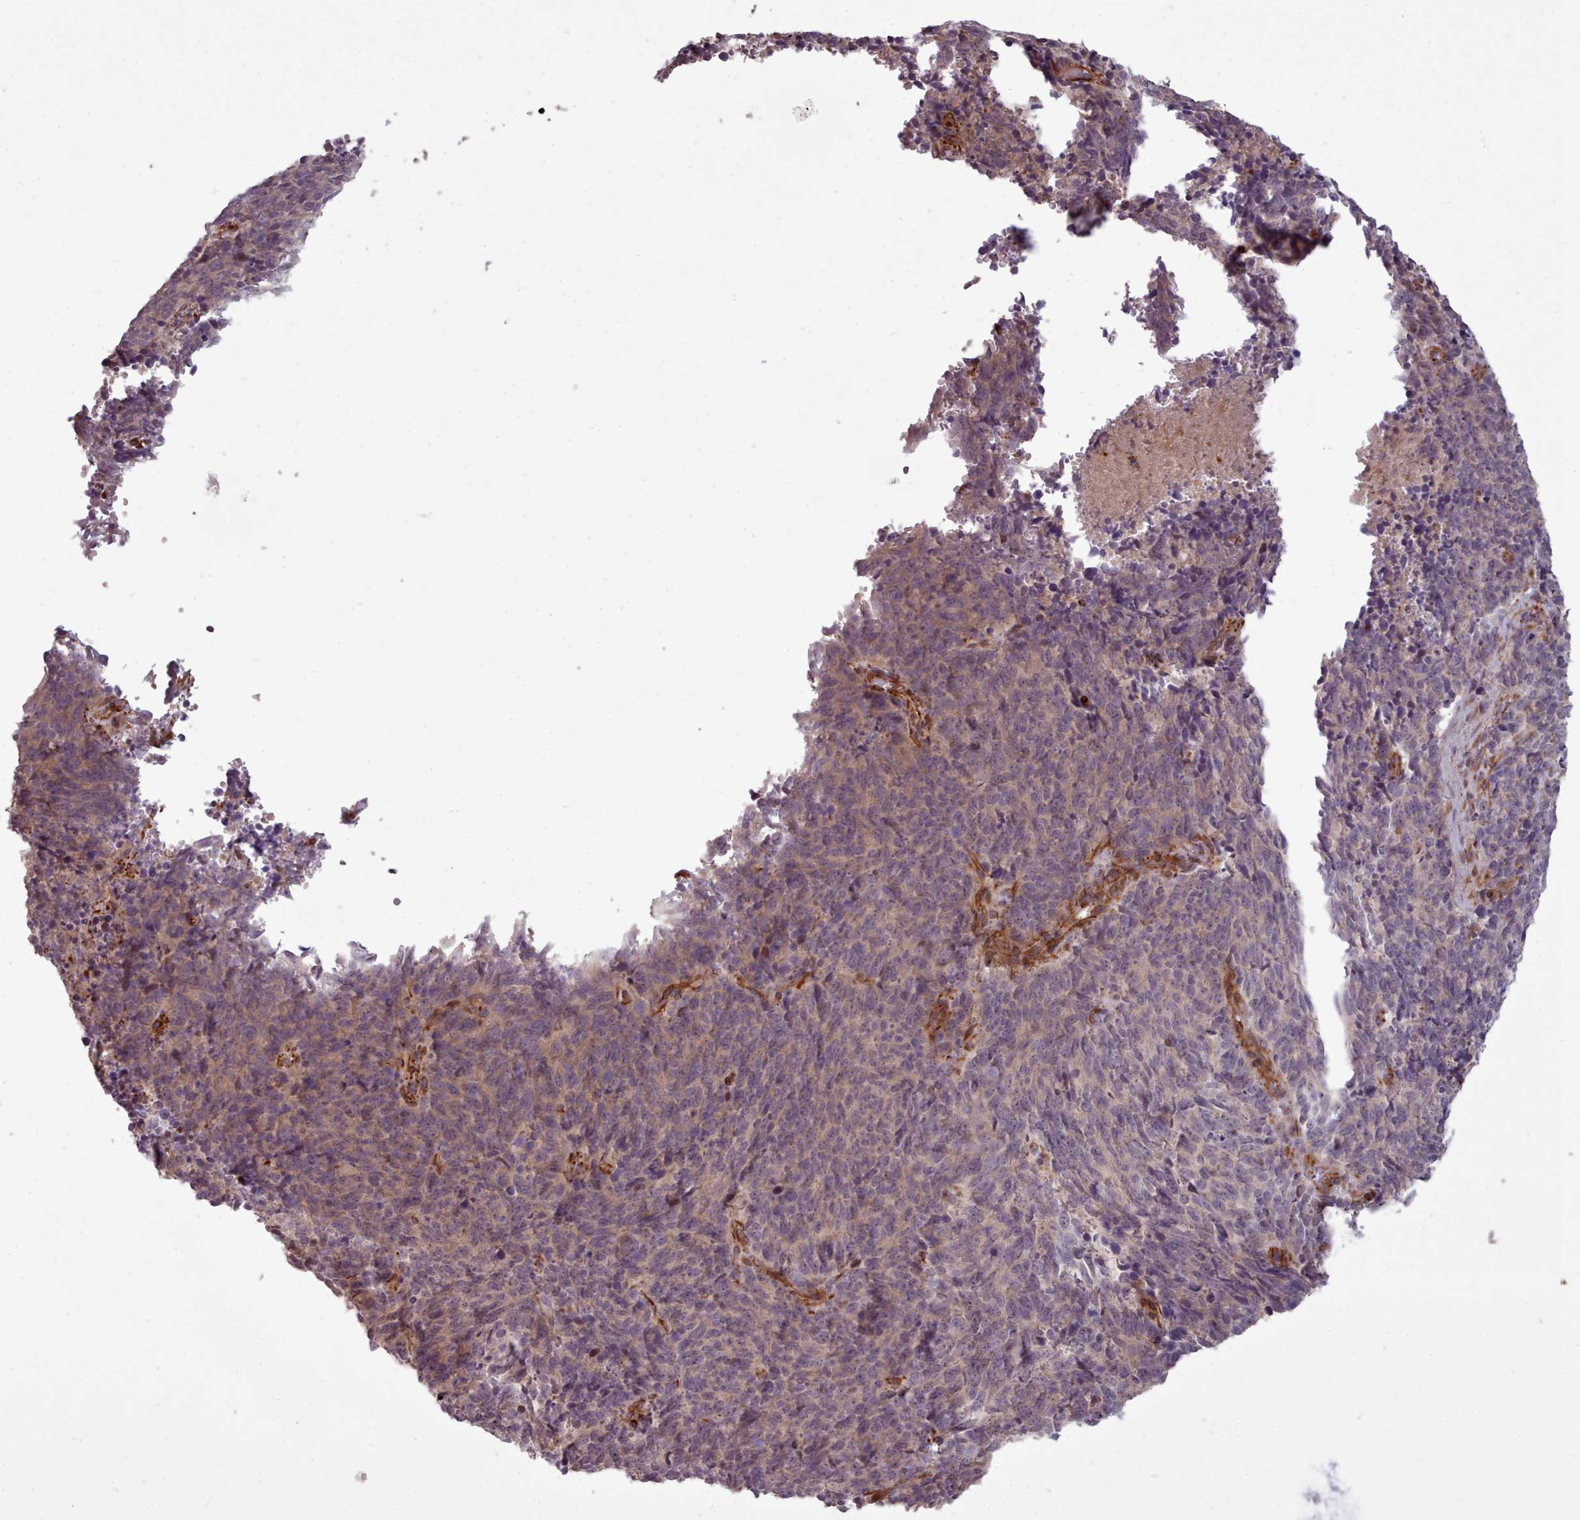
{"staining": {"intensity": "weak", "quantity": ">75%", "location": "cytoplasmic/membranous"}, "tissue": "cervical cancer", "cell_type": "Tumor cells", "image_type": "cancer", "snomed": [{"axis": "morphology", "description": "Squamous cell carcinoma, NOS"}, {"axis": "topography", "description": "Cervix"}], "caption": "Protein staining displays weak cytoplasmic/membranous staining in approximately >75% of tumor cells in cervical cancer. The staining is performed using DAB (3,3'-diaminobenzidine) brown chromogen to label protein expression. The nuclei are counter-stained blue using hematoxylin.", "gene": "GBGT1", "patient": {"sex": "female", "age": 29}}